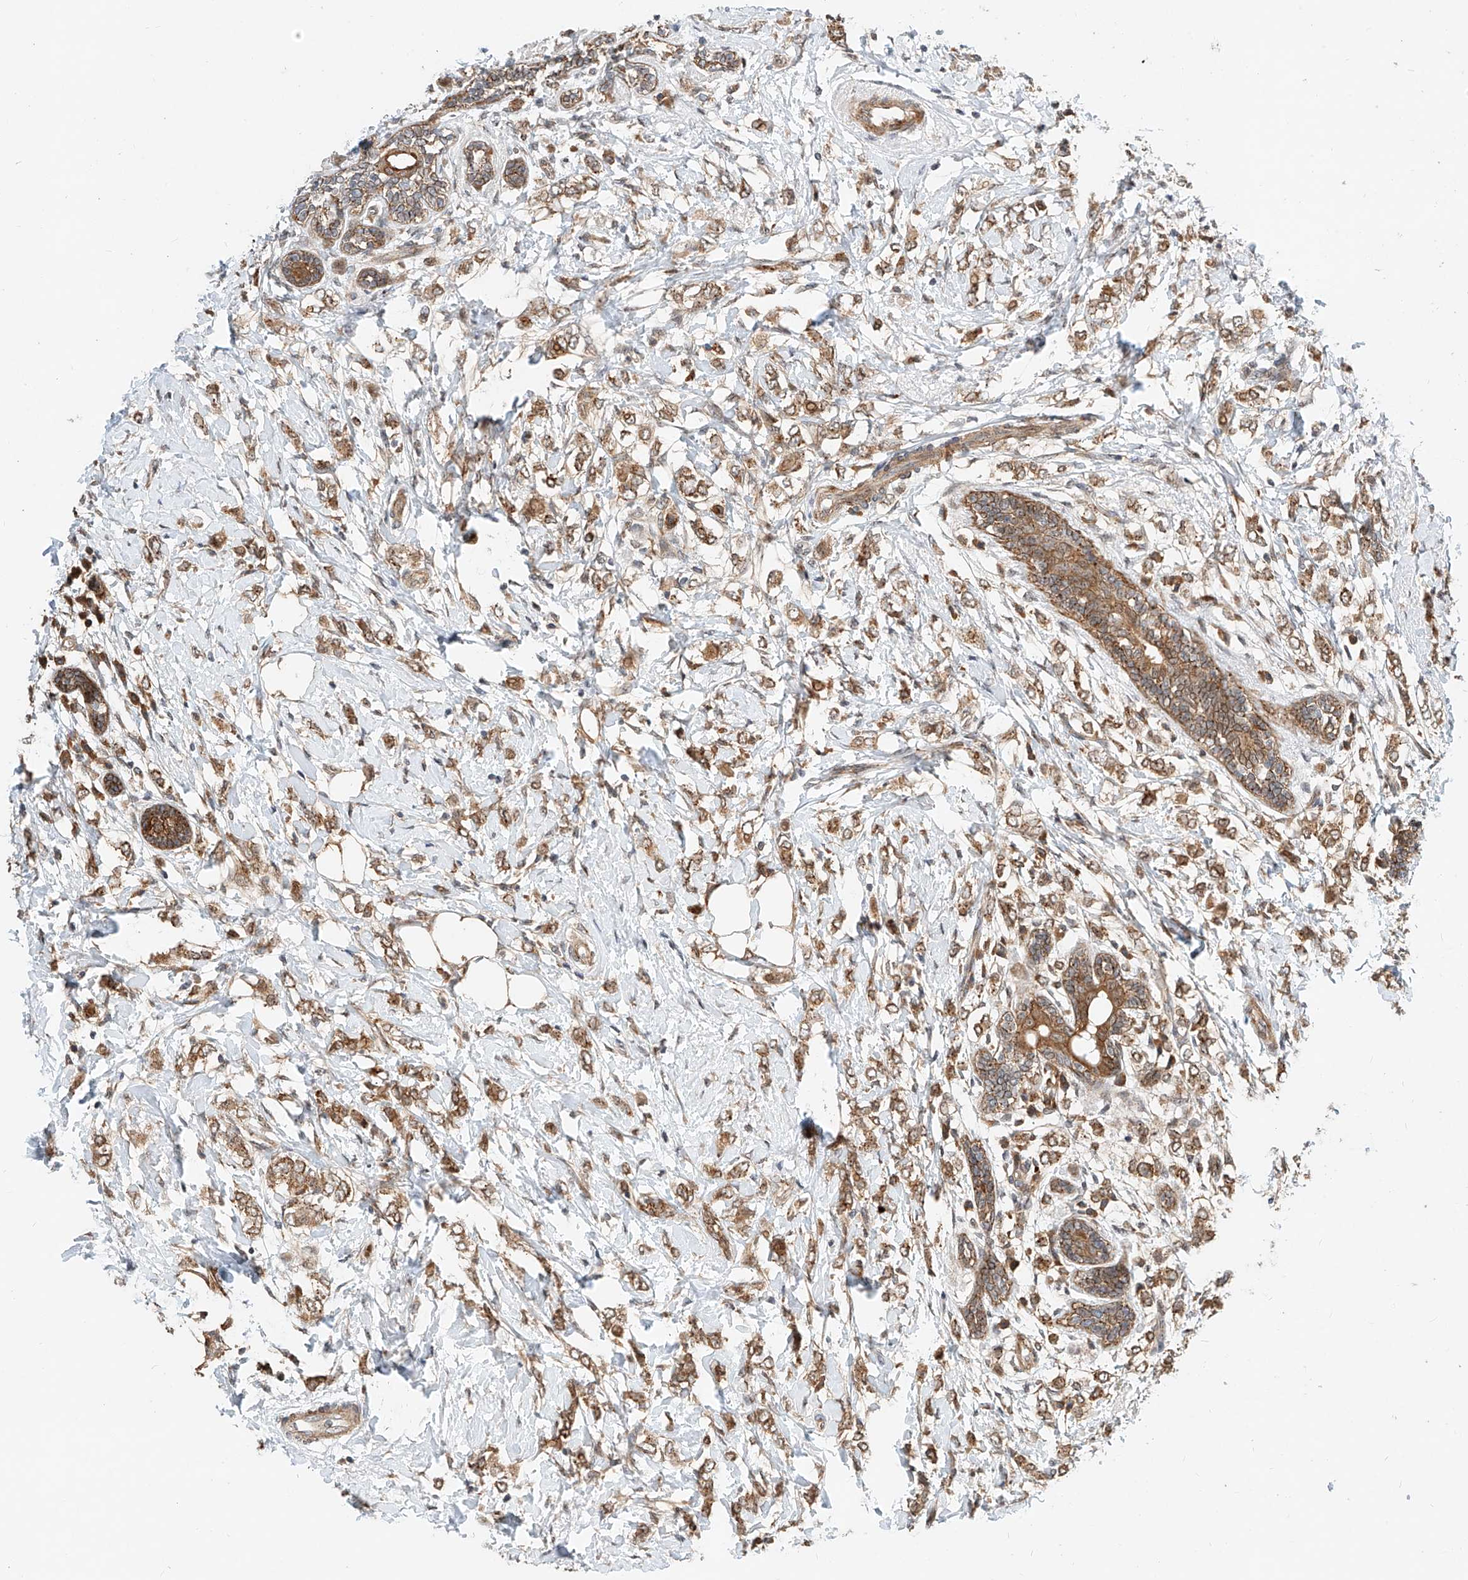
{"staining": {"intensity": "moderate", "quantity": ">75%", "location": "cytoplasmic/membranous"}, "tissue": "breast cancer", "cell_type": "Tumor cells", "image_type": "cancer", "snomed": [{"axis": "morphology", "description": "Normal tissue, NOS"}, {"axis": "morphology", "description": "Lobular carcinoma"}, {"axis": "topography", "description": "Breast"}], "caption": "Breast cancer (lobular carcinoma) tissue demonstrates moderate cytoplasmic/membranous positivity in approximately >75% of tumor cells, visualized by immunohistochemistry.", "gene": "CPAMD8", "patient": {"sex": "female", "age": 47}}